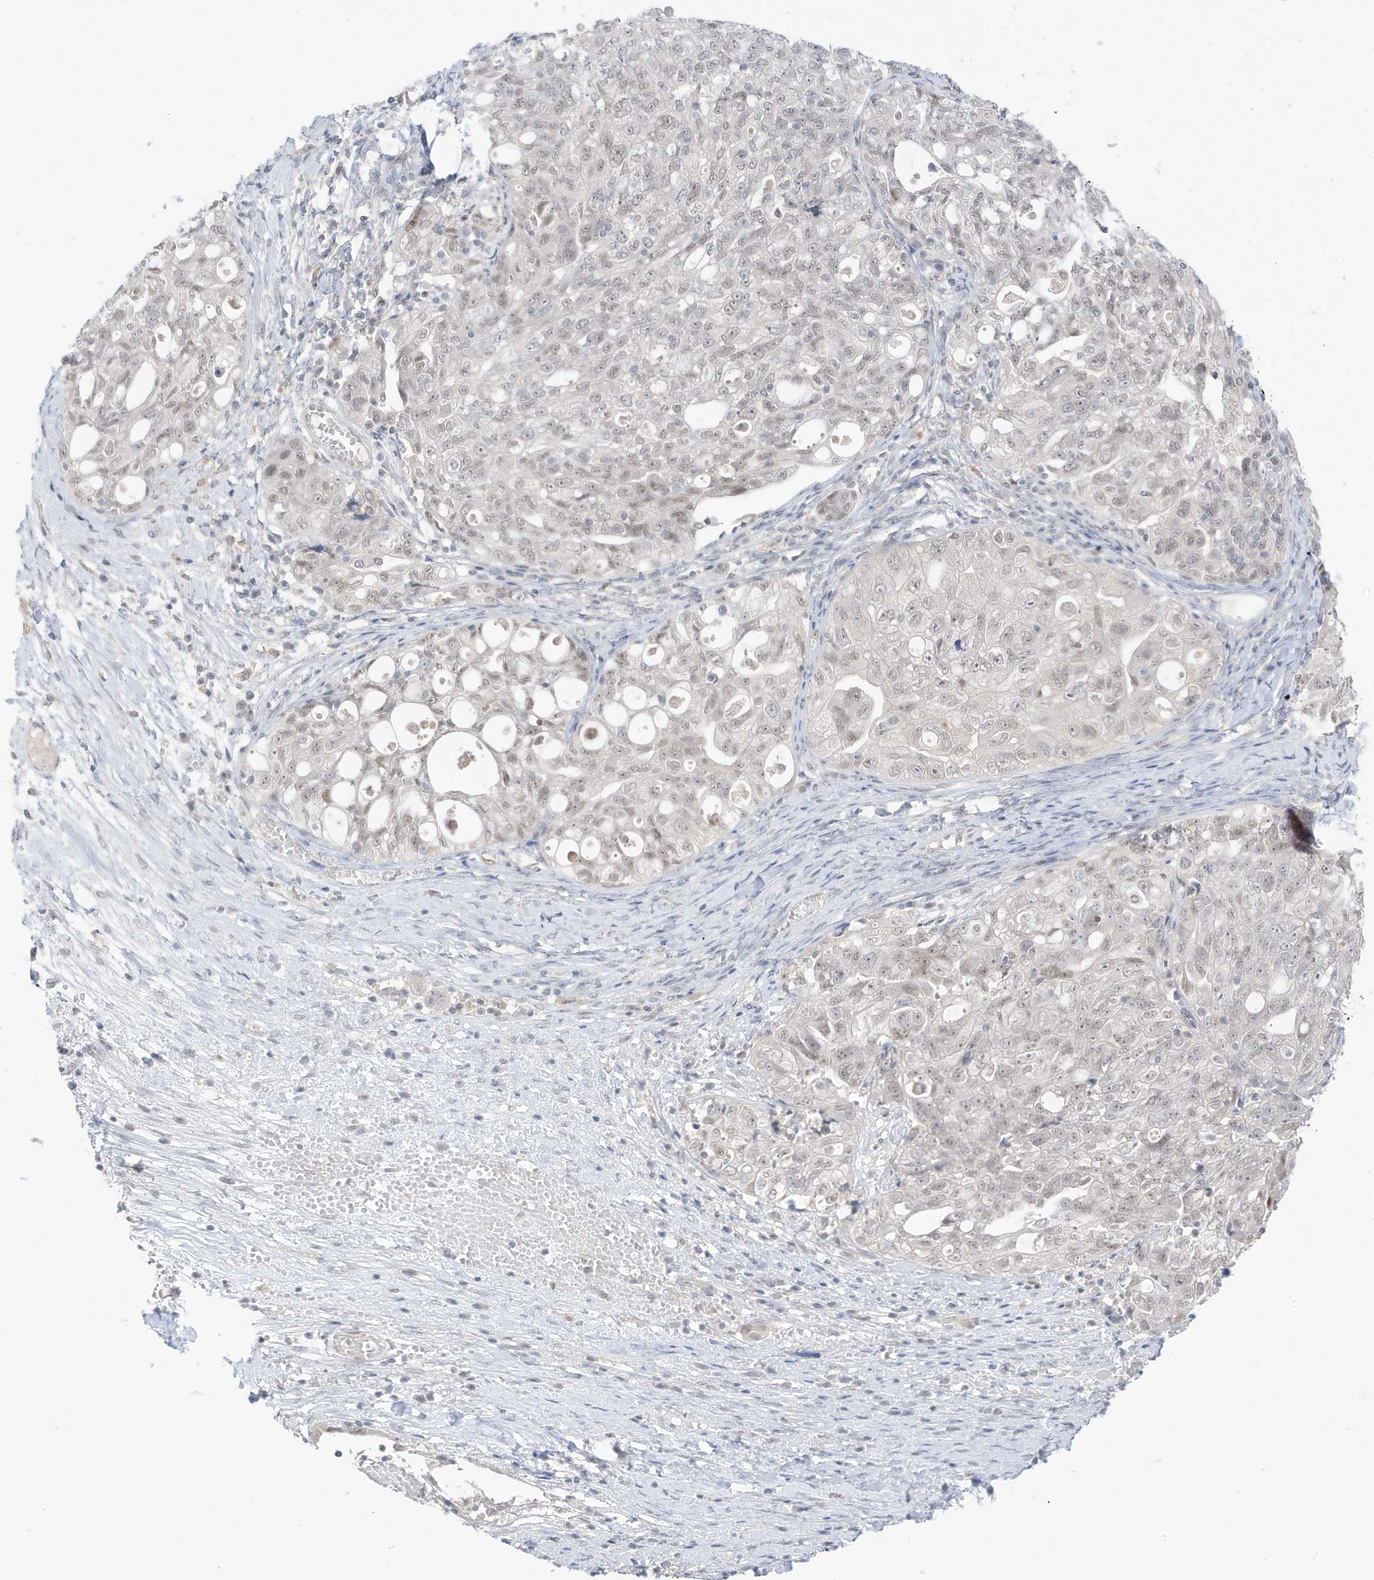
{"staining": {"intensity": "weak", "quantity": "<25%", "location": "nuclear"}, "tissue": "ovarian cancer", "cell_type": "Tumor cells", "image_type": "cancer", "snomed": [{"axis": "morphology", "description": "Carcinoma, NOS"}, {"axis": "morphology", "description": "Cystadenocarcinoma, serous, NOS"}, {"axis": "topography", "description": "Ovary"}], "caption": "A high-resolution photomicrograph shows IHC staining of ovarian cancer, which shows no significant staining in tumor cells.", "gene": "MSL3", "patient": {"sex": "female", "age": 69}}